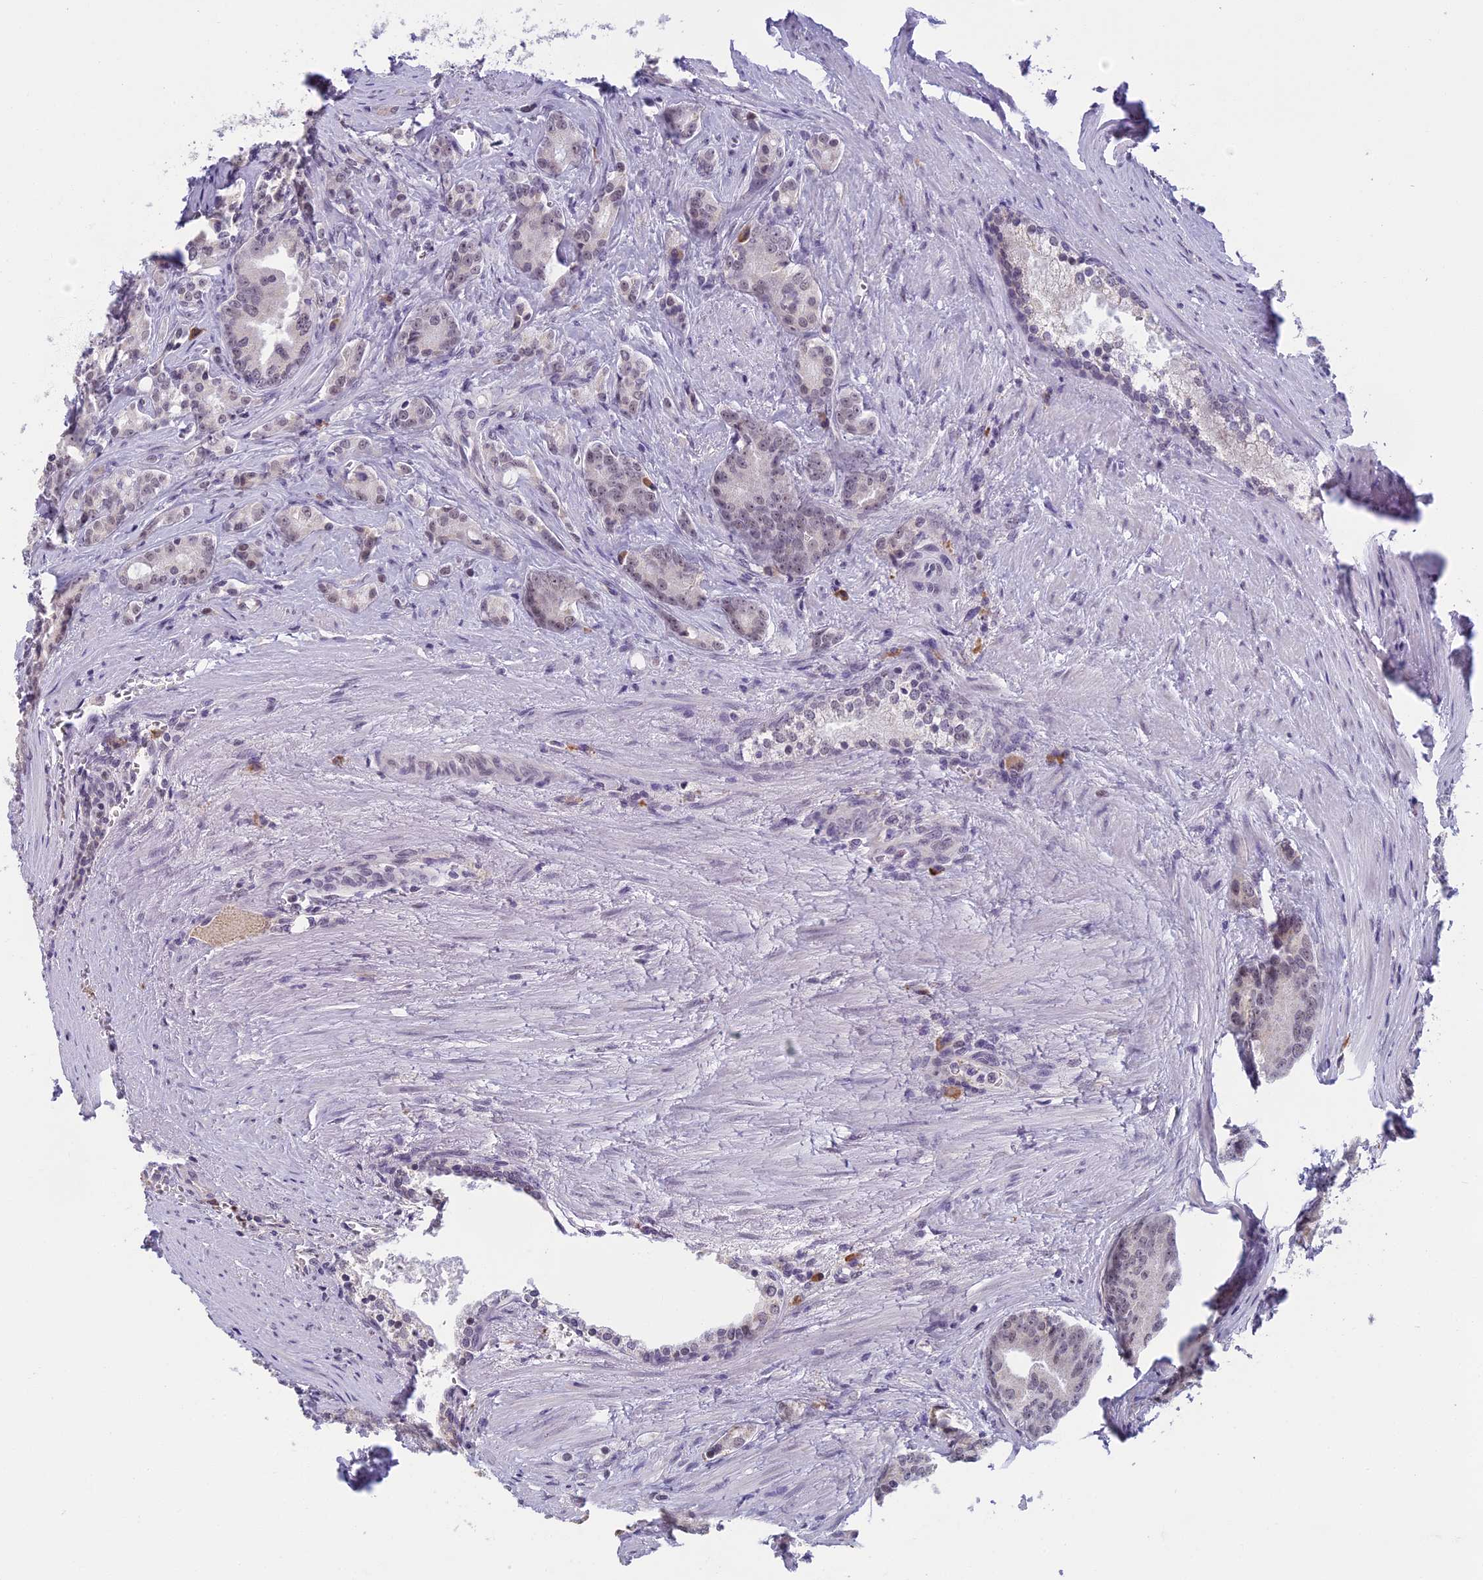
{"staining": {"intensity": "negative", "quantity": "none", "location": "none"}, "tissue": "prostate cancer", "cell_type": "Tumor cells", "image_type": "cancer", "snomed": [{"axis": "morphology", "description": "Adenocarcinoma, High grade"}, {"axis": "topography", "description": "Prostate"}], "caption": "A high-resolution photomicrograph shows immunohistochemistry (IHC) staining of prostate adenocarcinoma (high-grade), which displays no significant positivity in tumor cells.", "gene": "MORF4L1", "patient": {"sex": "male", "age": 72}}